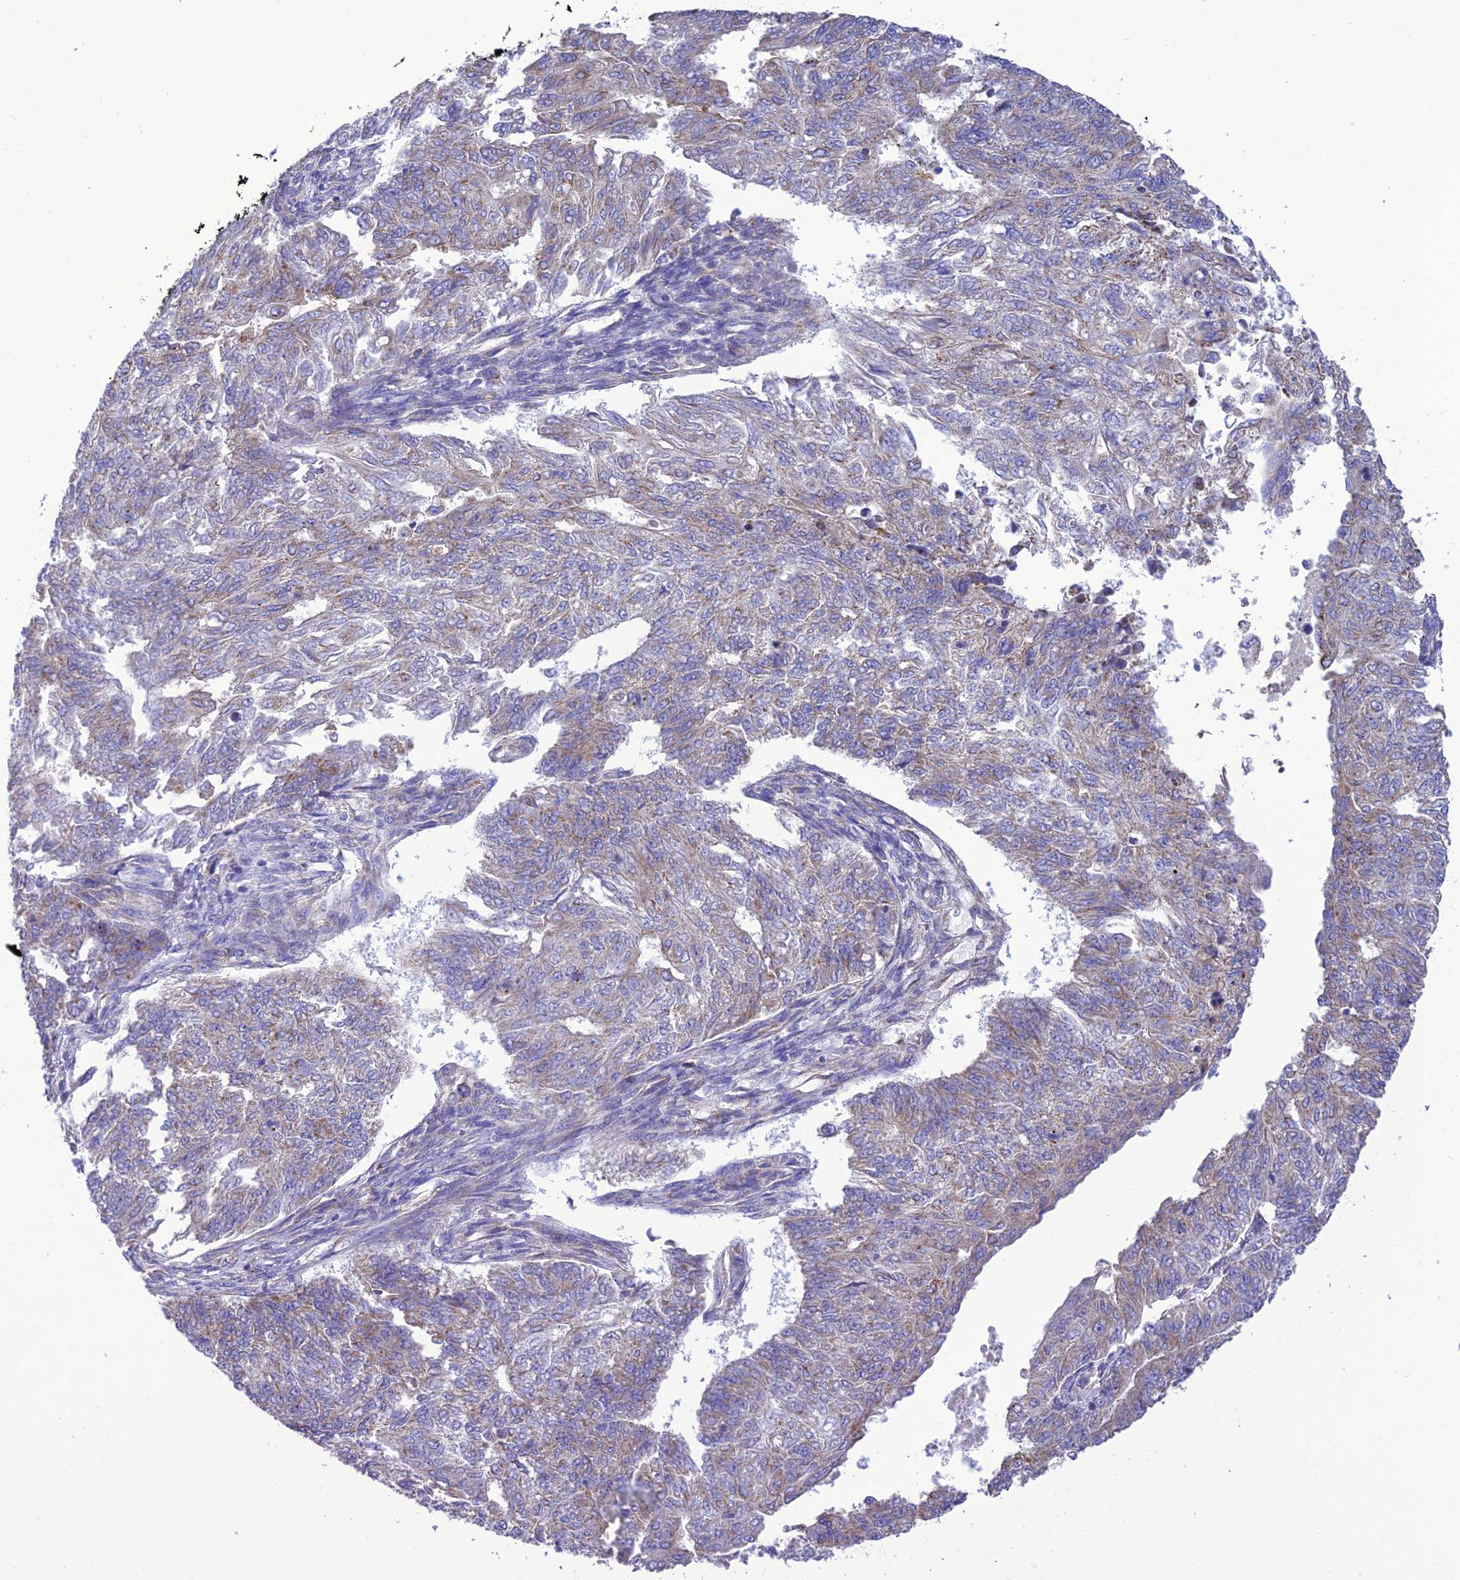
{"staining": {"intensity": "weak", "quantity": "25%-75%", "location": "cytoplasmic/membranous"}, "tissue": "endometrial cancer", "cell_type": "Tumor cells", "image_type": "cancer", "snomed": [{"axis": "morphology", "description": "Adenocarcinoma, NOS"}, {"axis": "topography", "description": "Endometrium"}], "caption": "The micrograph demonstrates immunohistochemical staining of endometrial cancer. There is weak cytoplasmic/membranous expression is present in about 25%-75% of tumor cells.", "gene": "MAP3K12", "patient": {"sex": "female", "age": 32}}